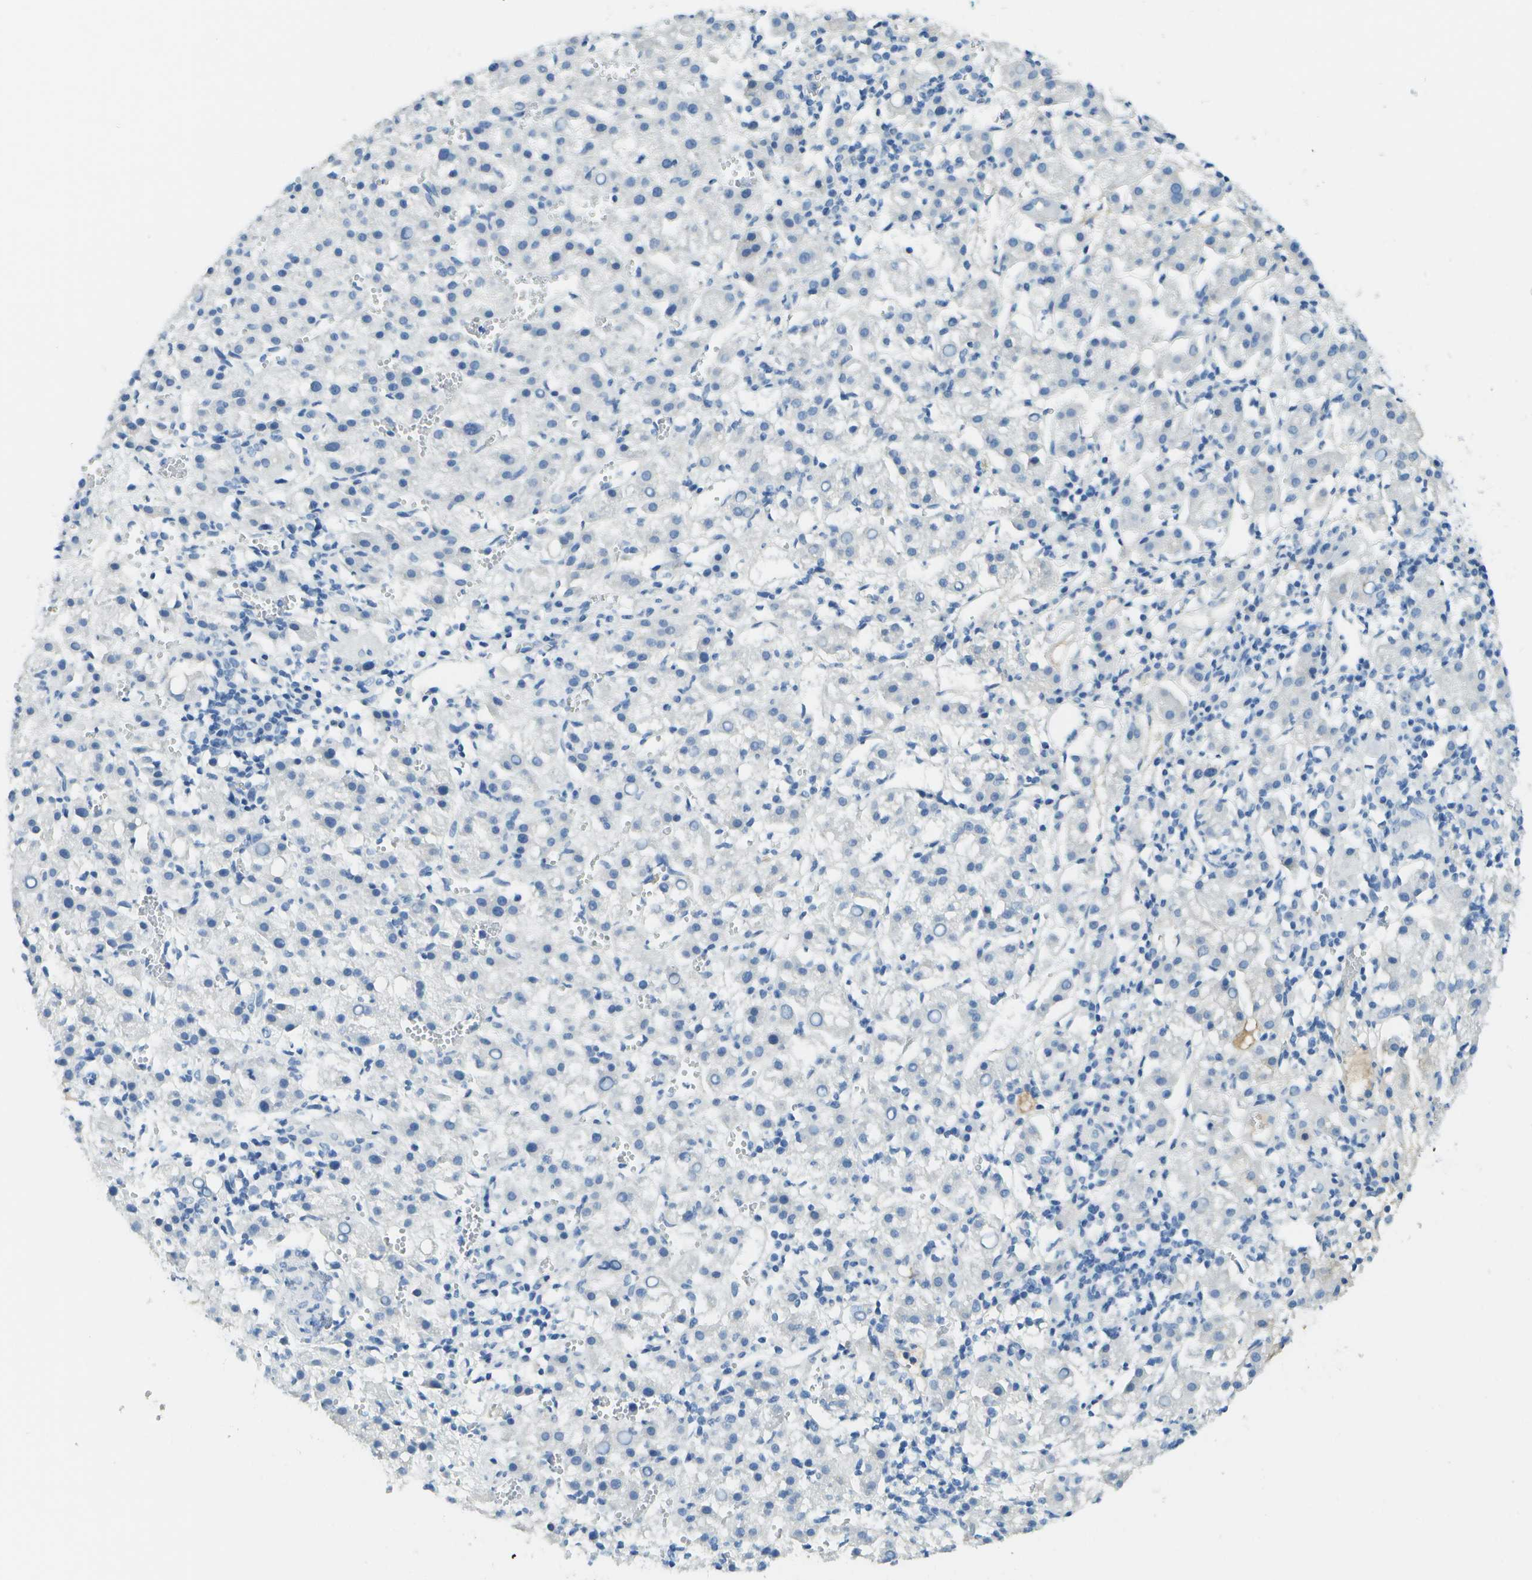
{"staining": {"intensity": "negative", "quantity": "none", "location": "none"}, "tissue": "liver cancer", "cell_type": "Tumor cells", "image_type": "cancer", "snomed": [{"axis": "morphology", "description": "Carcinoma, Hepatocellular, NOS"}, {"axis": "topography", "description": "Liver"}], "caption": "This is an immunohistochemistry photomicrograph of liver cancer. There is no staining in tumor cells.", "gene": "C1S", "patient": {"sex": "female", "age": 58}}